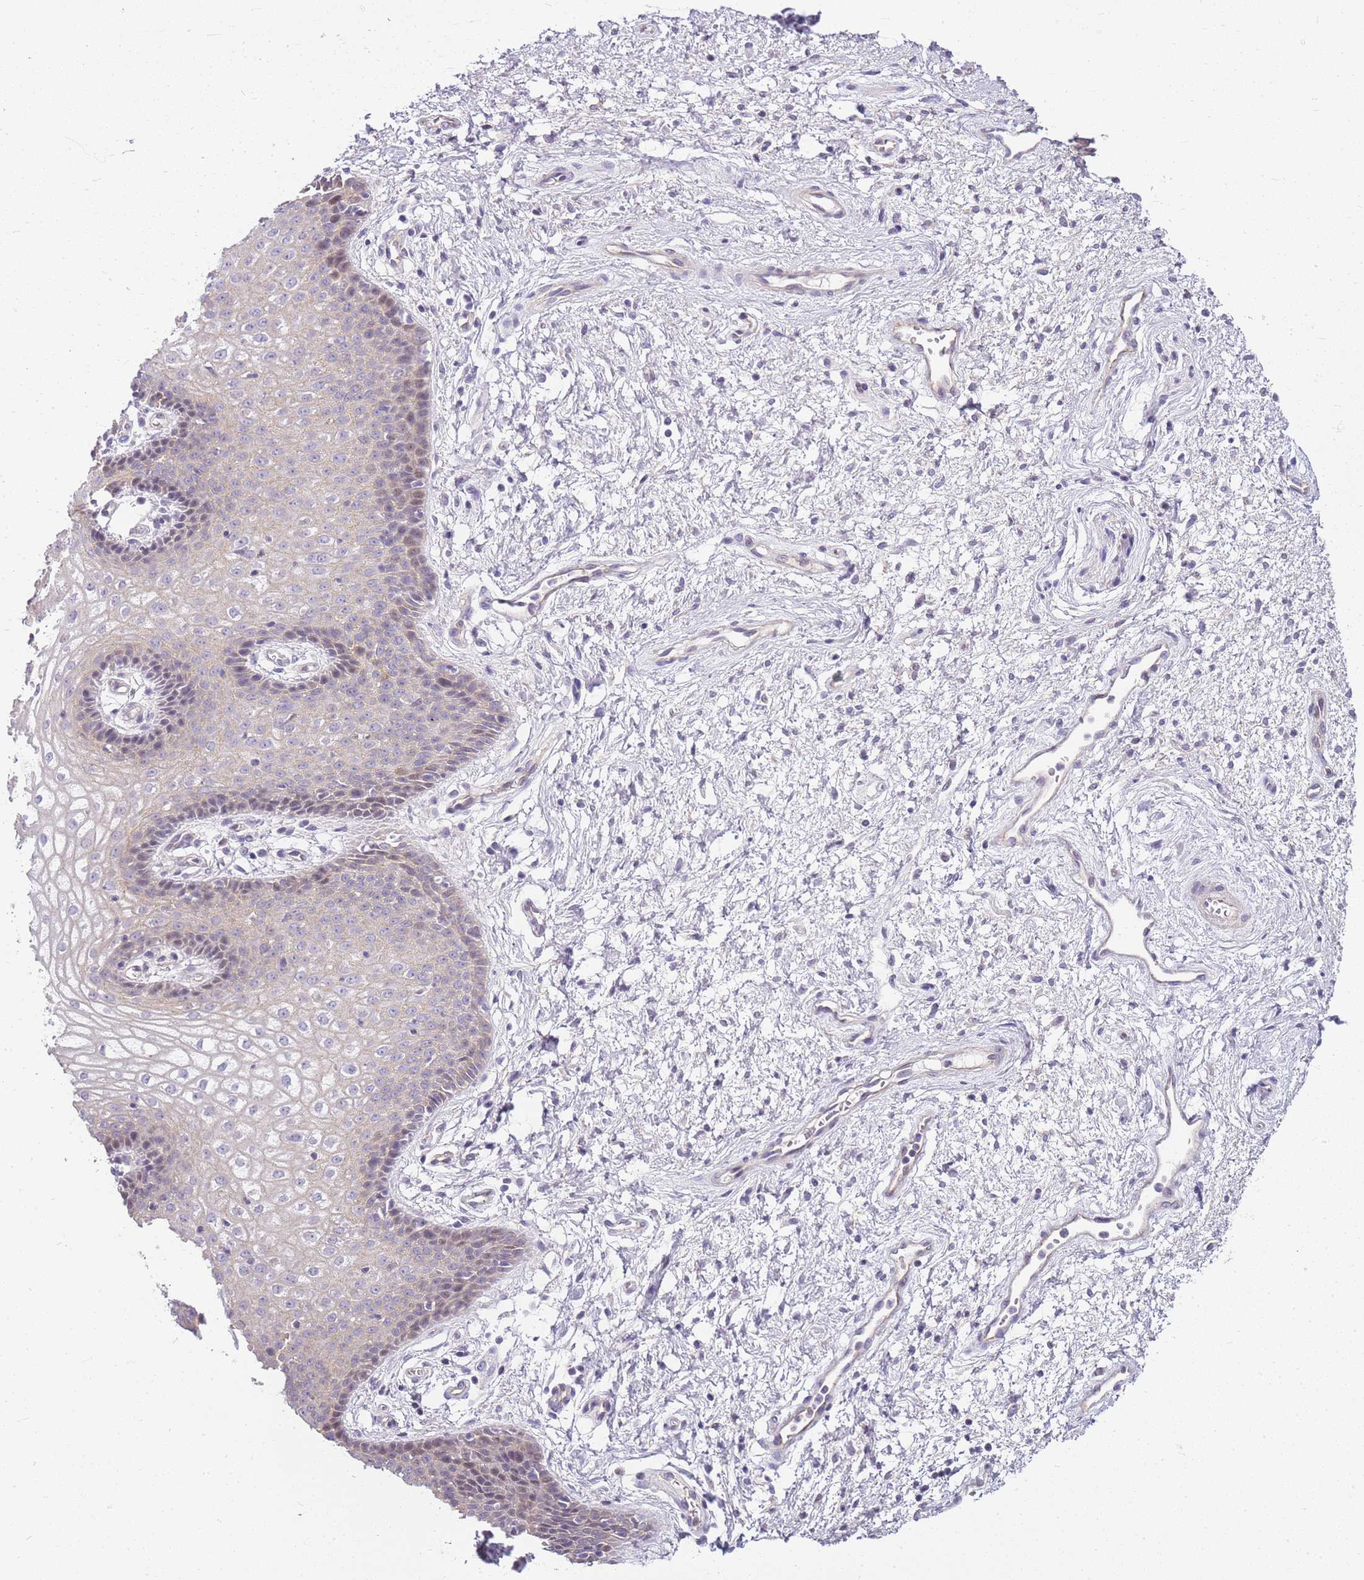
{"staining": {"intensity": "weak", "quantity": "<25%", "location": "cytoplasmic/membranous"}, "tissue": "vagina", "cell_type": "Squamous epithelial cells", "image_type": "normal", "snomed": [{"axis": "morphology", "description": "Normal tissue, NOS"}, {"axis": "topography", "description": "Vagina"}], "caption": "Immunohistochemistry (IHC) histopathology image of unremarkable human vagina stained for a protein (brown), which shows no staining in squamous epithelial cells. (Brightfield microscopy of DAB (3,3'-diaminobenzidine) IHC at high magnification).", "gene": "CLBA1", "patient": {"sex": "female", "age": 34}}